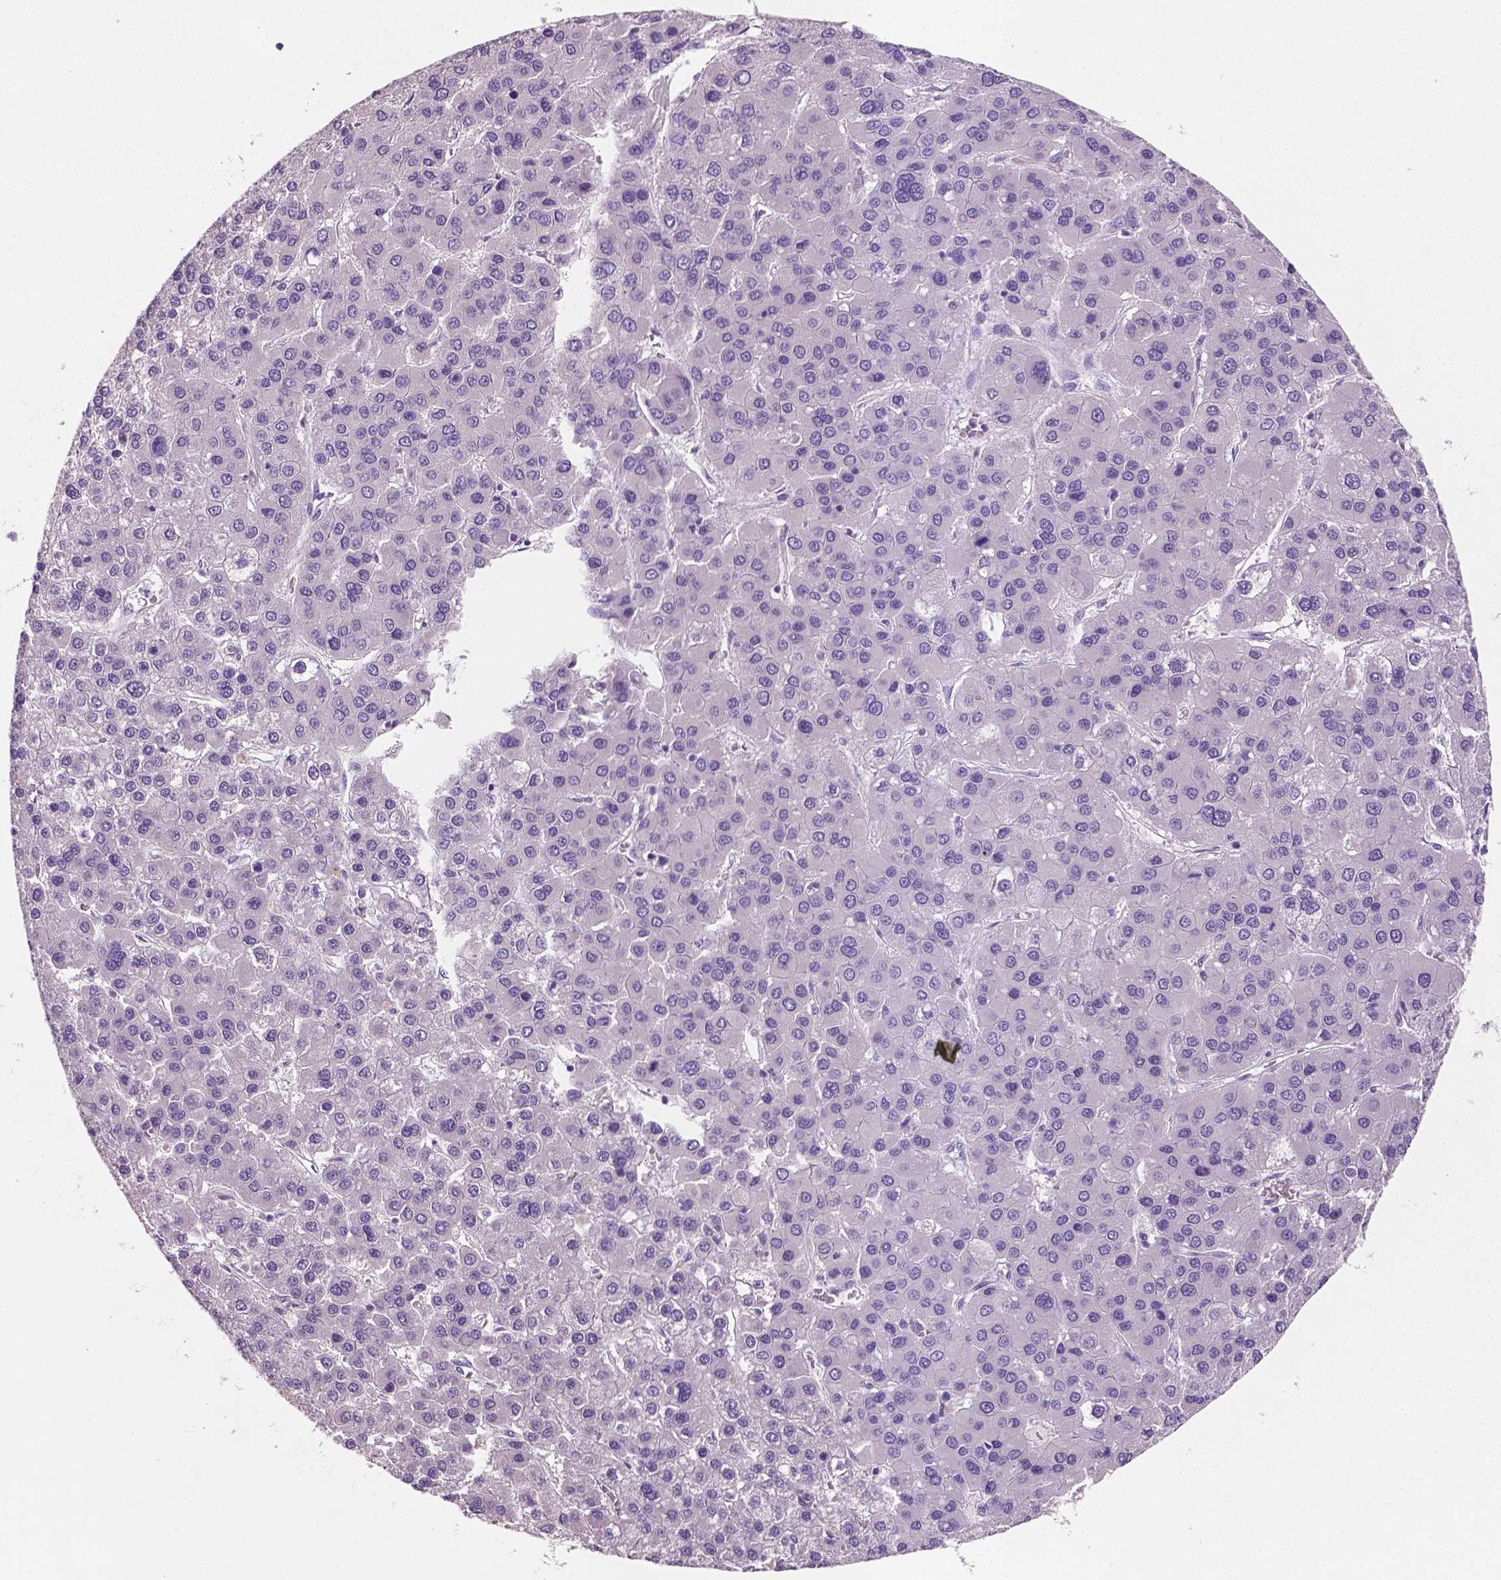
{"staining": {"intensity": "negative", "quantity": "none", "location": "none"}, "tissue": "liver cancer", "cell_type": "Tumor cells", "image_type": "cancer", "snomed": [{"axis": "morphology", "description": "Carcinoma, Hepatocellular, NOS"}, {"axis": "topography", "description": "Liver"}], "caption": "Liver cancer (hepatocellular carcinoma) stained for a protein using immunohistochemistry exhibits no staining tumor cells.", "gene": "LSM14B", "patient": {"sex": "female", "age": 41}}